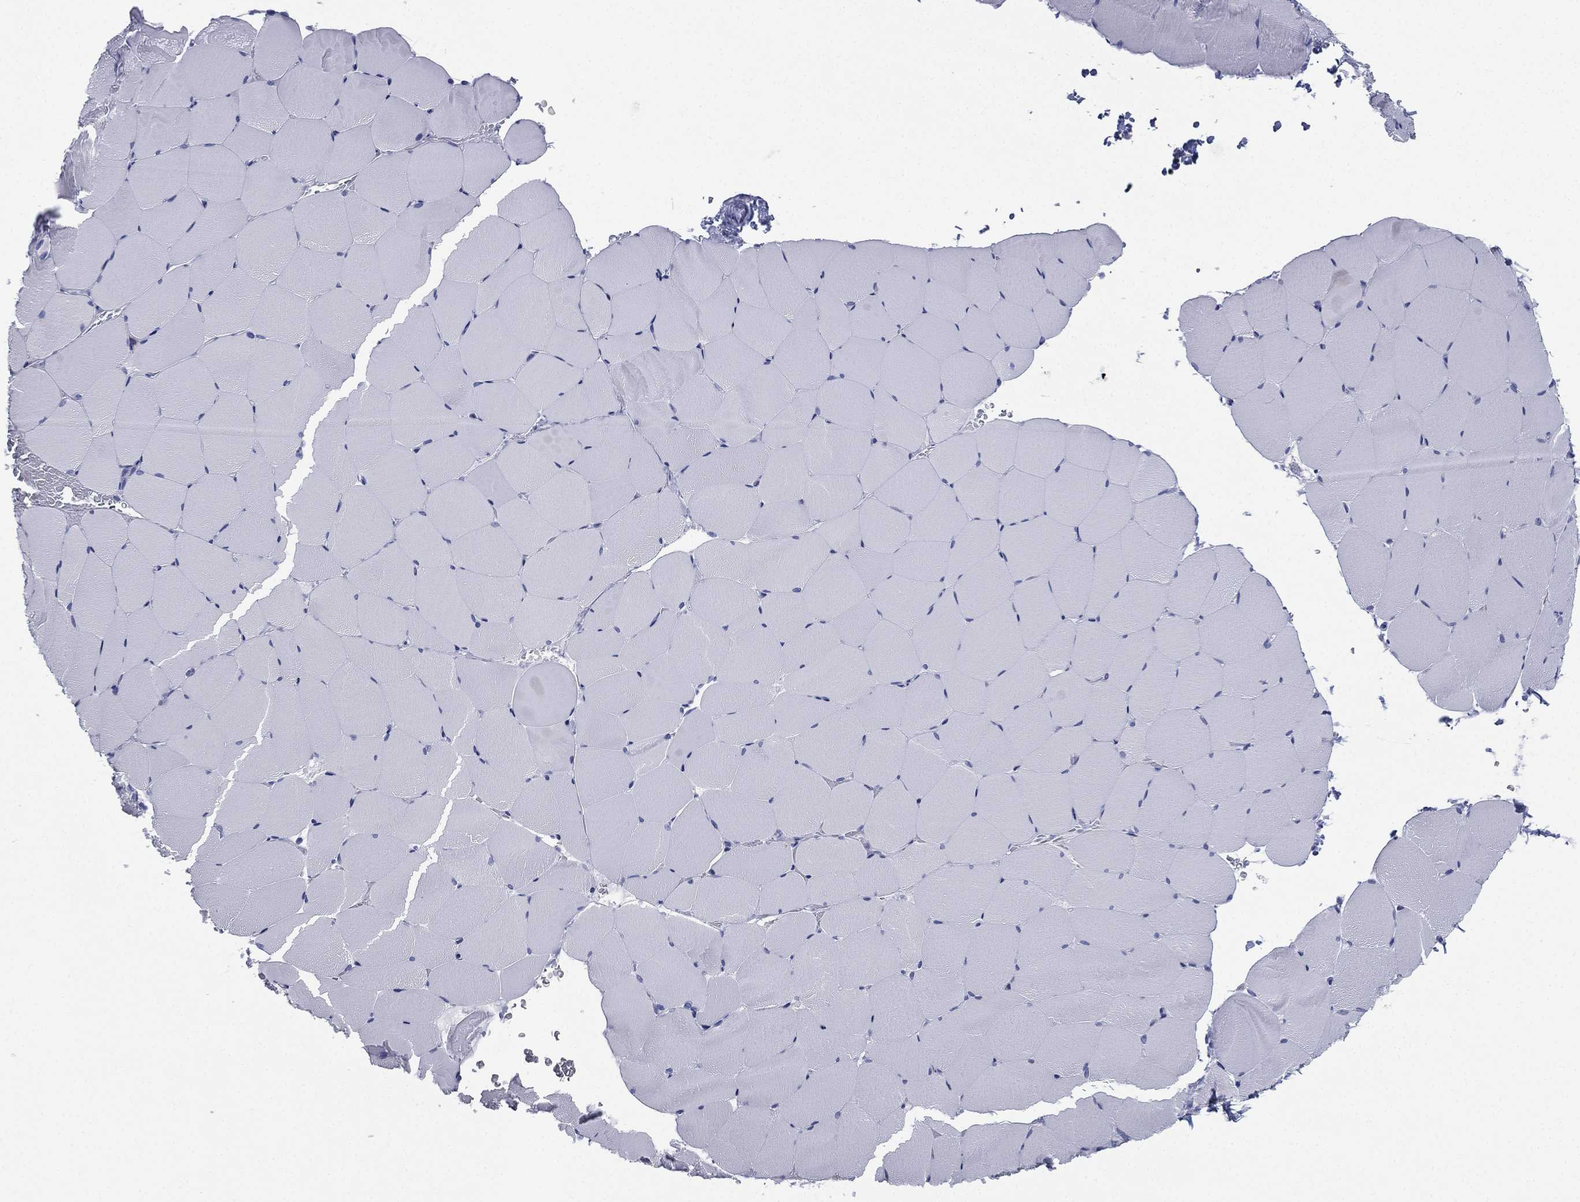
{"staining": {"intensity": "negative", "quantity": "none", "location": "none"}, "tissue": "skeletal muscle", "cell_type": "Myocytes", "image_type": "normal", "snomed": [{"axis": "morphology", "description": "Normal tissue, NOS"}, {"axis": "topography", "description": "Skeletal muscle"}], "caption": "DAB immunohistochemical staining of unremarkable human skeletal muscle demonstrates no significant positivity in myocytes.", "gene": "FCER2", "patient": {"sex": "female", "age": 37}}